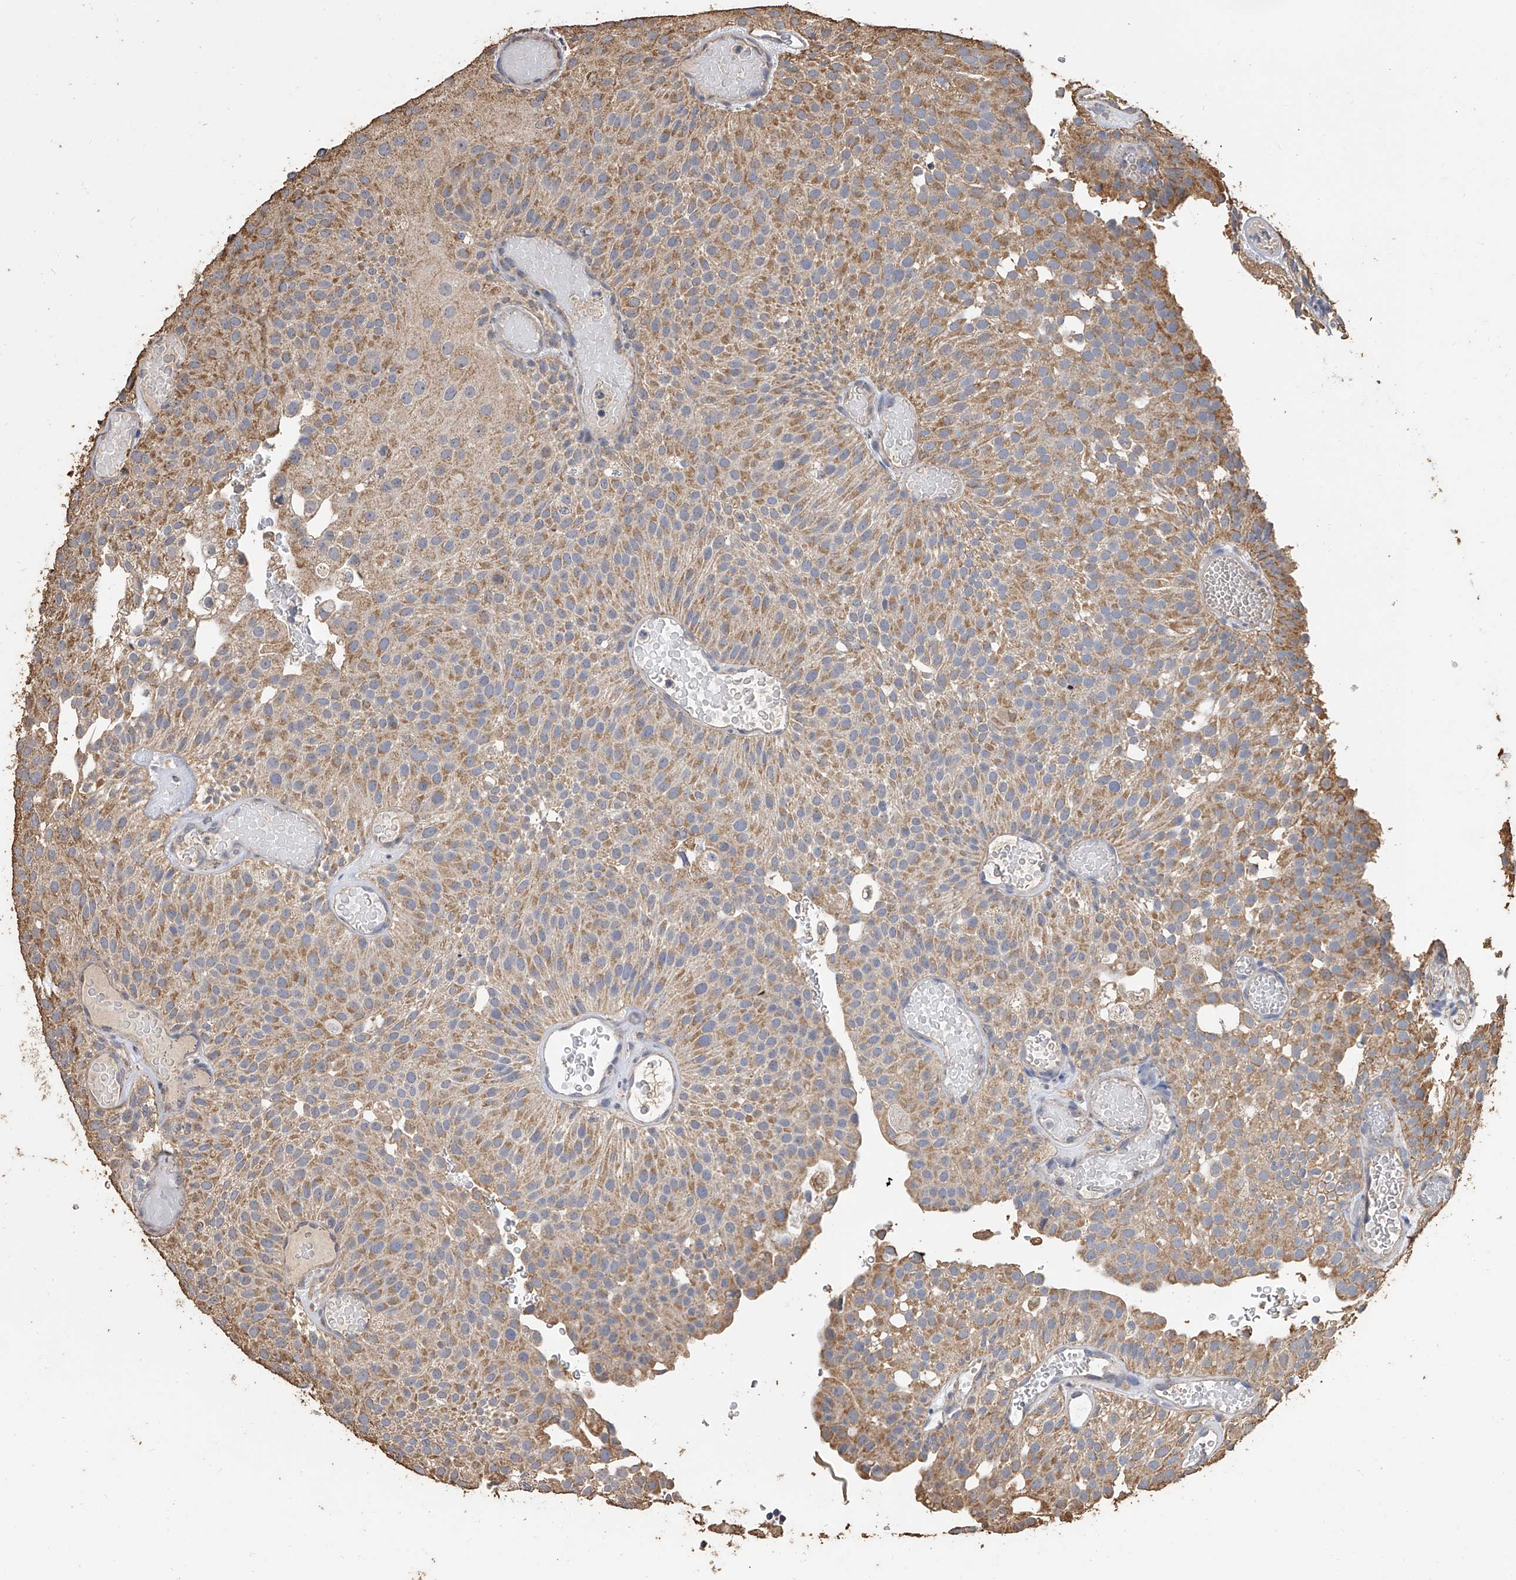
{"staining": {"intensity": "moderate", "quantity": ">75%", "location": "cytoplasmic/membranous"}, "tissue": "urothelial cancer", "cell_type": "Tumor cells", "image_type": "cancer", "snomed": [{"axis": "morphology", "description": "Urothelial carcinoma, Low grade"}, {"axis": "topography", "description": "Urinary bladder"}], "caption": "Protein expression by IHC shows moderate cytoplasmic/membranous expression in about >75% of tumor cells in urothelial carcinoma (low-grade). The staining was performed using DAB (3,3'-diaminobenzidine), with brown indicating positive protein expression. Nuclei are stained blue with hematoxylin.", "gene": "MRPL28", "patient": {"sex": "male", "age": 78}}